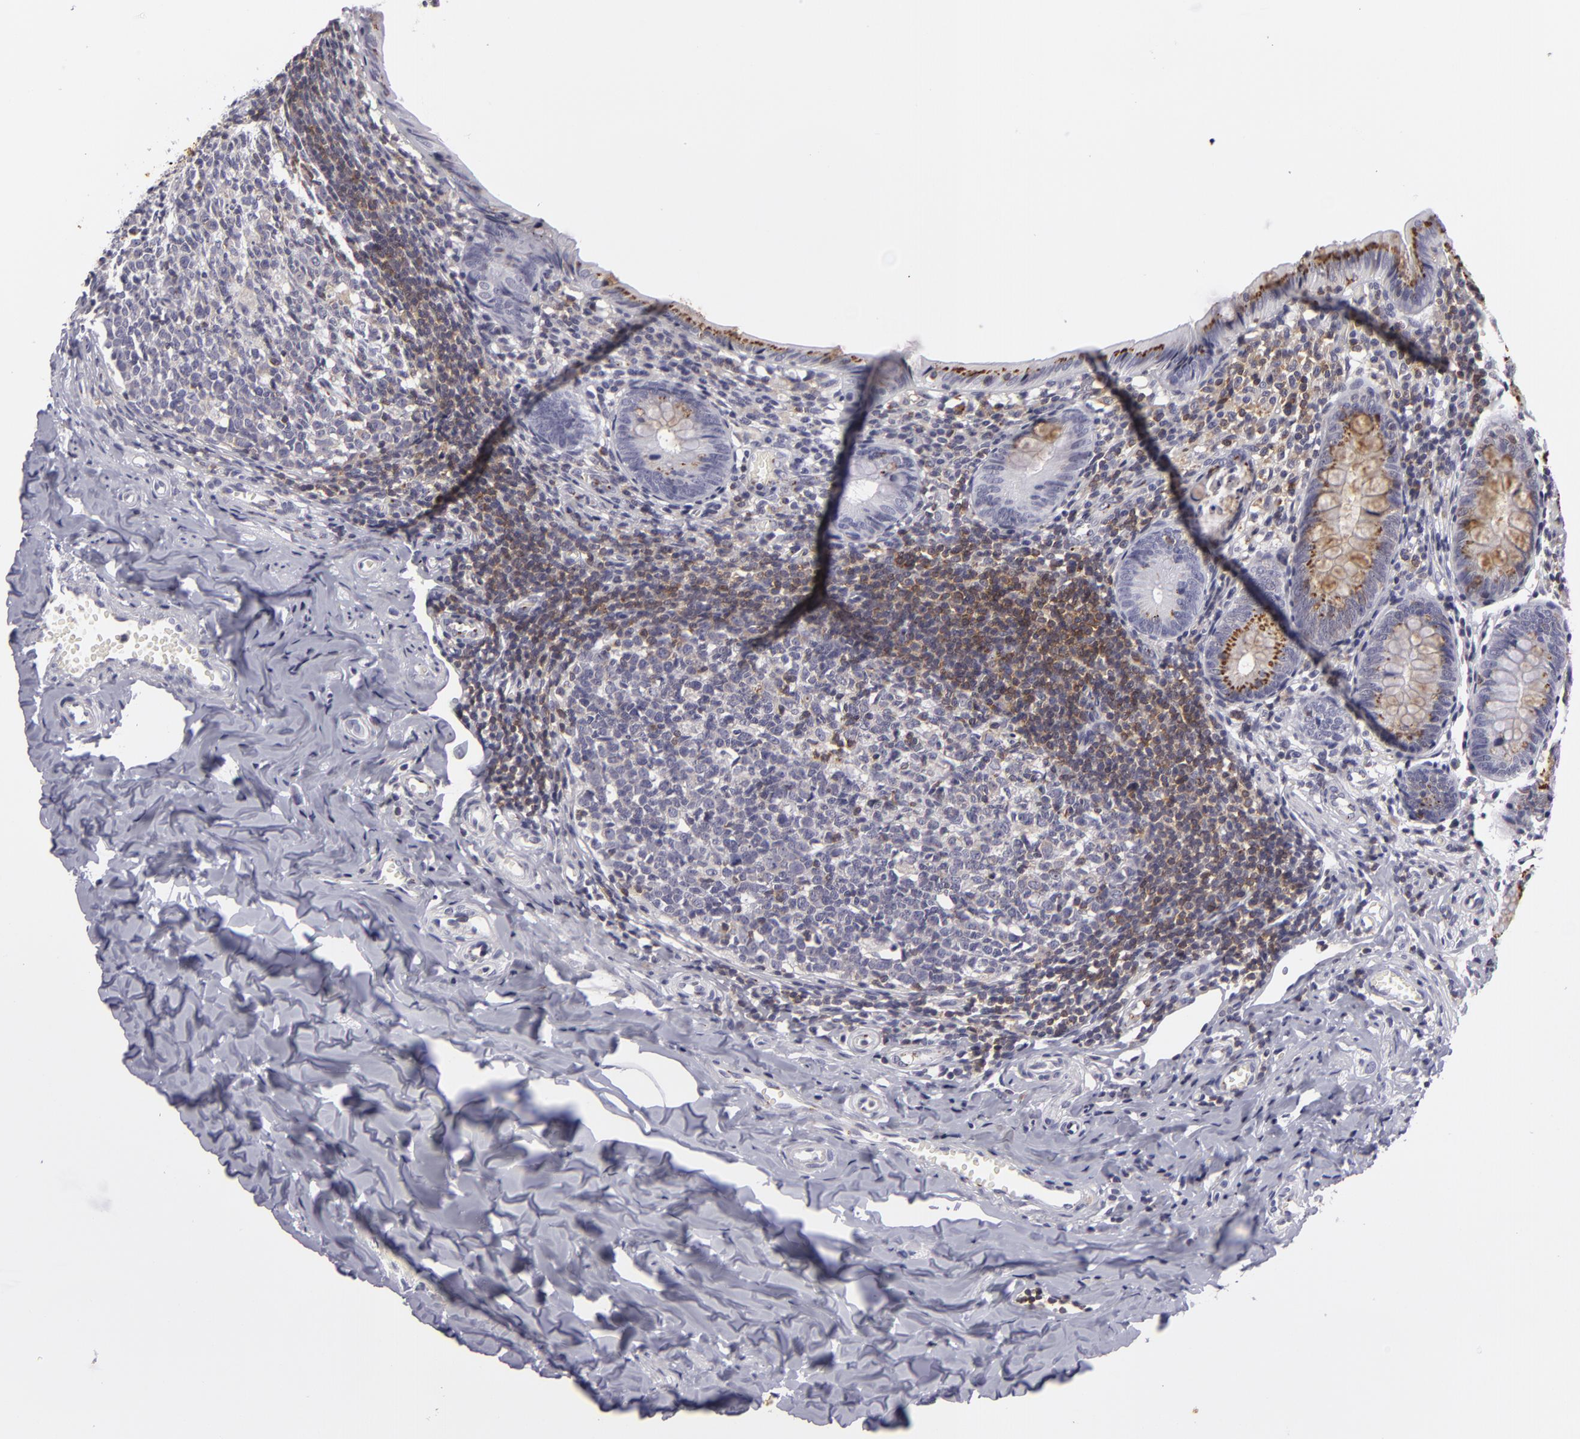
{"staining": {"intensity": "moderate", "quantity": "25%-75%", "location": "cytoplasmic/membranous"}, "tissue": "appendix", "cell_type": "Glandular cells", "image_type": "normal", "snomed": [{"axis": "morphology", "description": "Normal tissue, NOS"}, {"axis": "topography", "description": "Appendix"}], "caption": "The micrograph reveals immunohistochemical staining of normal appendix. There is moderate cytoplasmic/membranous staining is present in approximately 25%-75% of glandular cells. The protein is stained brown, and the nuclei are stained in blue (DAB (3,3'-diaminobenzidine) IHC with brightfield microscopy, high magnification).", "gene": "KCNAB2", "patient": {"sex": "female", "age": 17}}